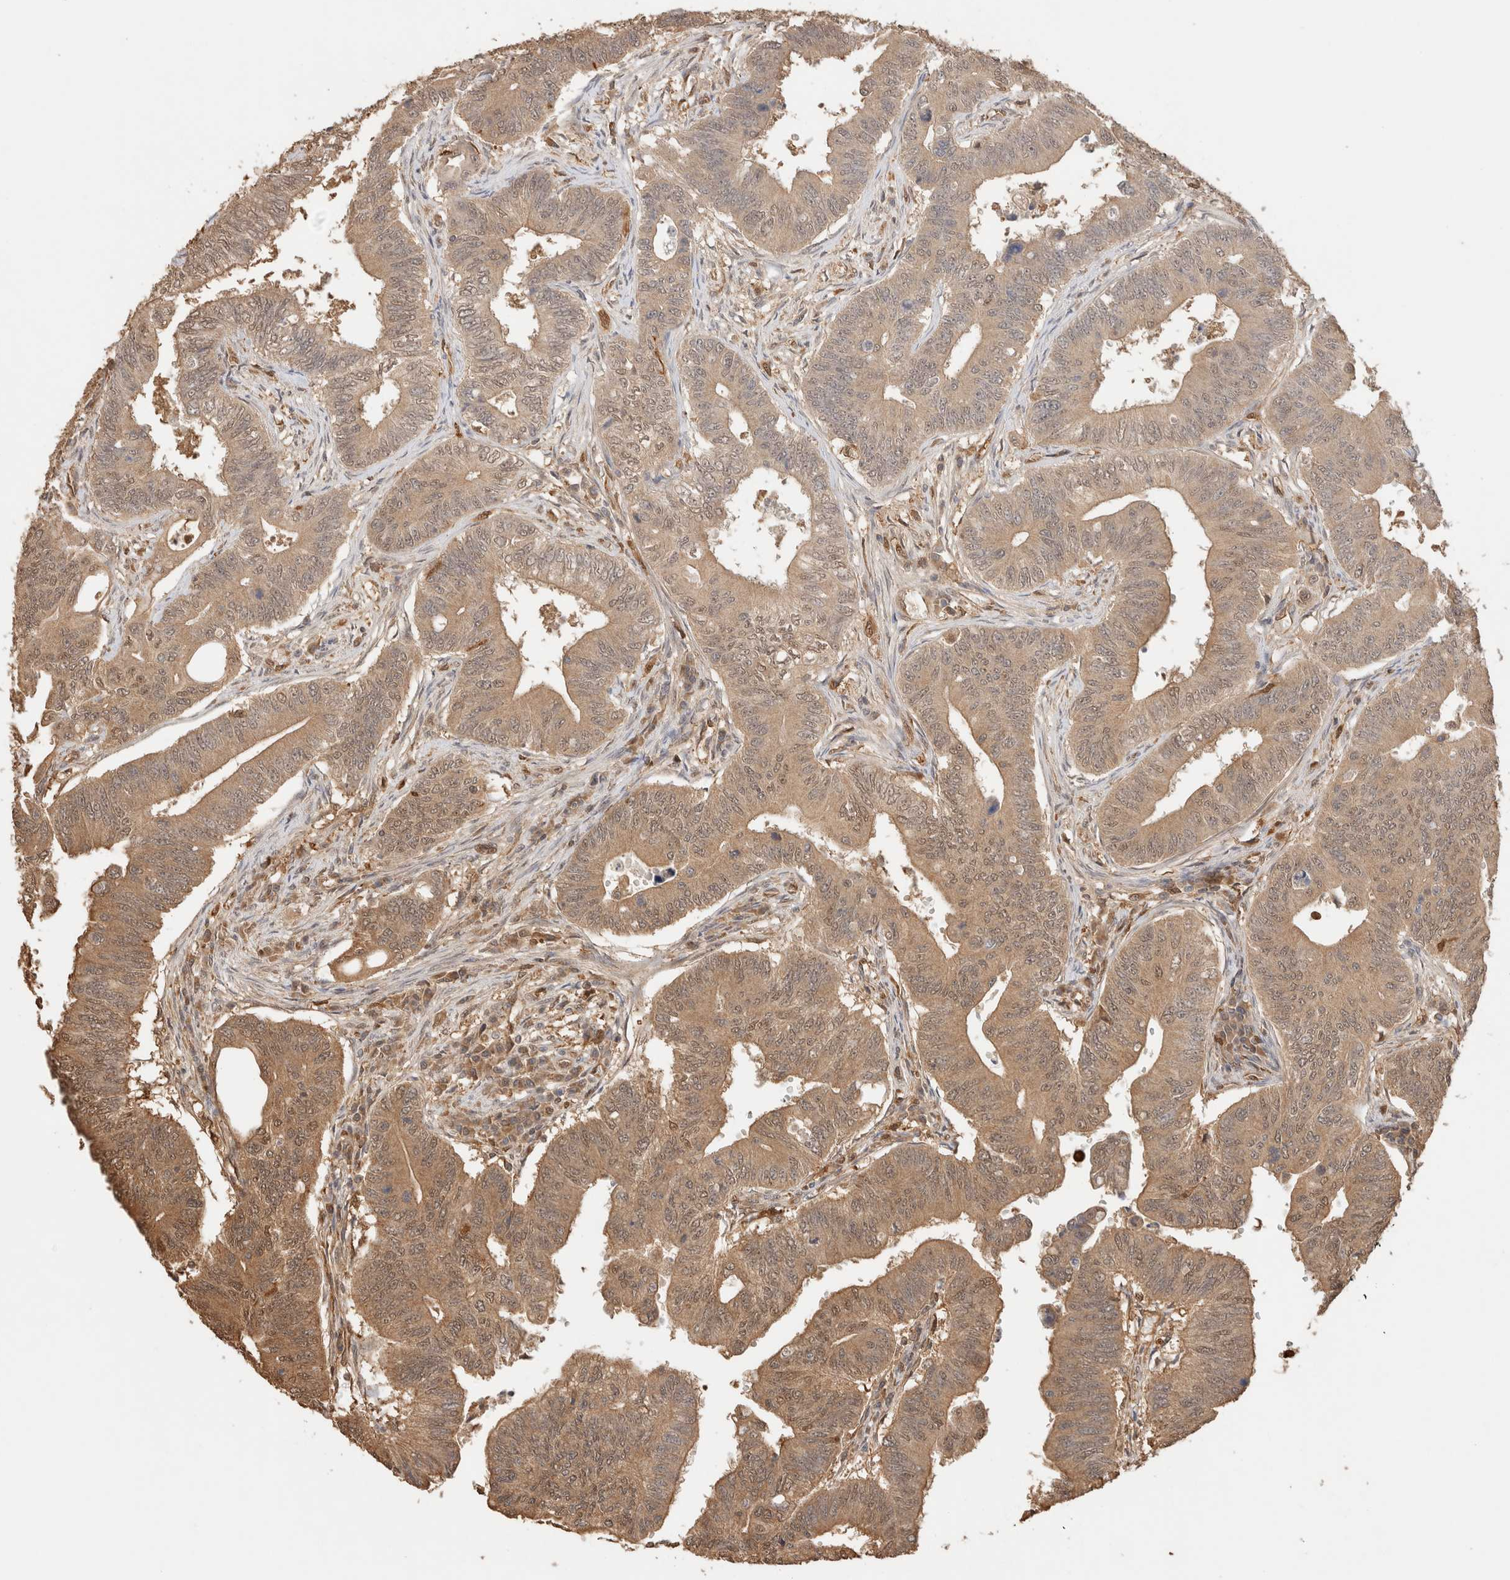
{"staining": {"intensity": "moderate", "quantity": ">75%", "location": "cytoplasmic/membranous,nuclear"}, "tissue": "colorectal cancer", "cell_type": "Tumor cells", "image_type": "cancer", "snomed": [{"axis": "morphology", "description": "Adenoma, NOS"}, {"axis": "morphology", "description": "Adenocarcinoma, NOS"}, {"axis": "topography", "description": "Colon"}], "caption": "Colorectal adenoma stained for a protein (brown) reveals moderate cytoplasmic/membranous and nuclear positive staining in about >75% of tumor cells.", "gene": "YWHAH", "patient": {"sex": "male", "age": 79}}